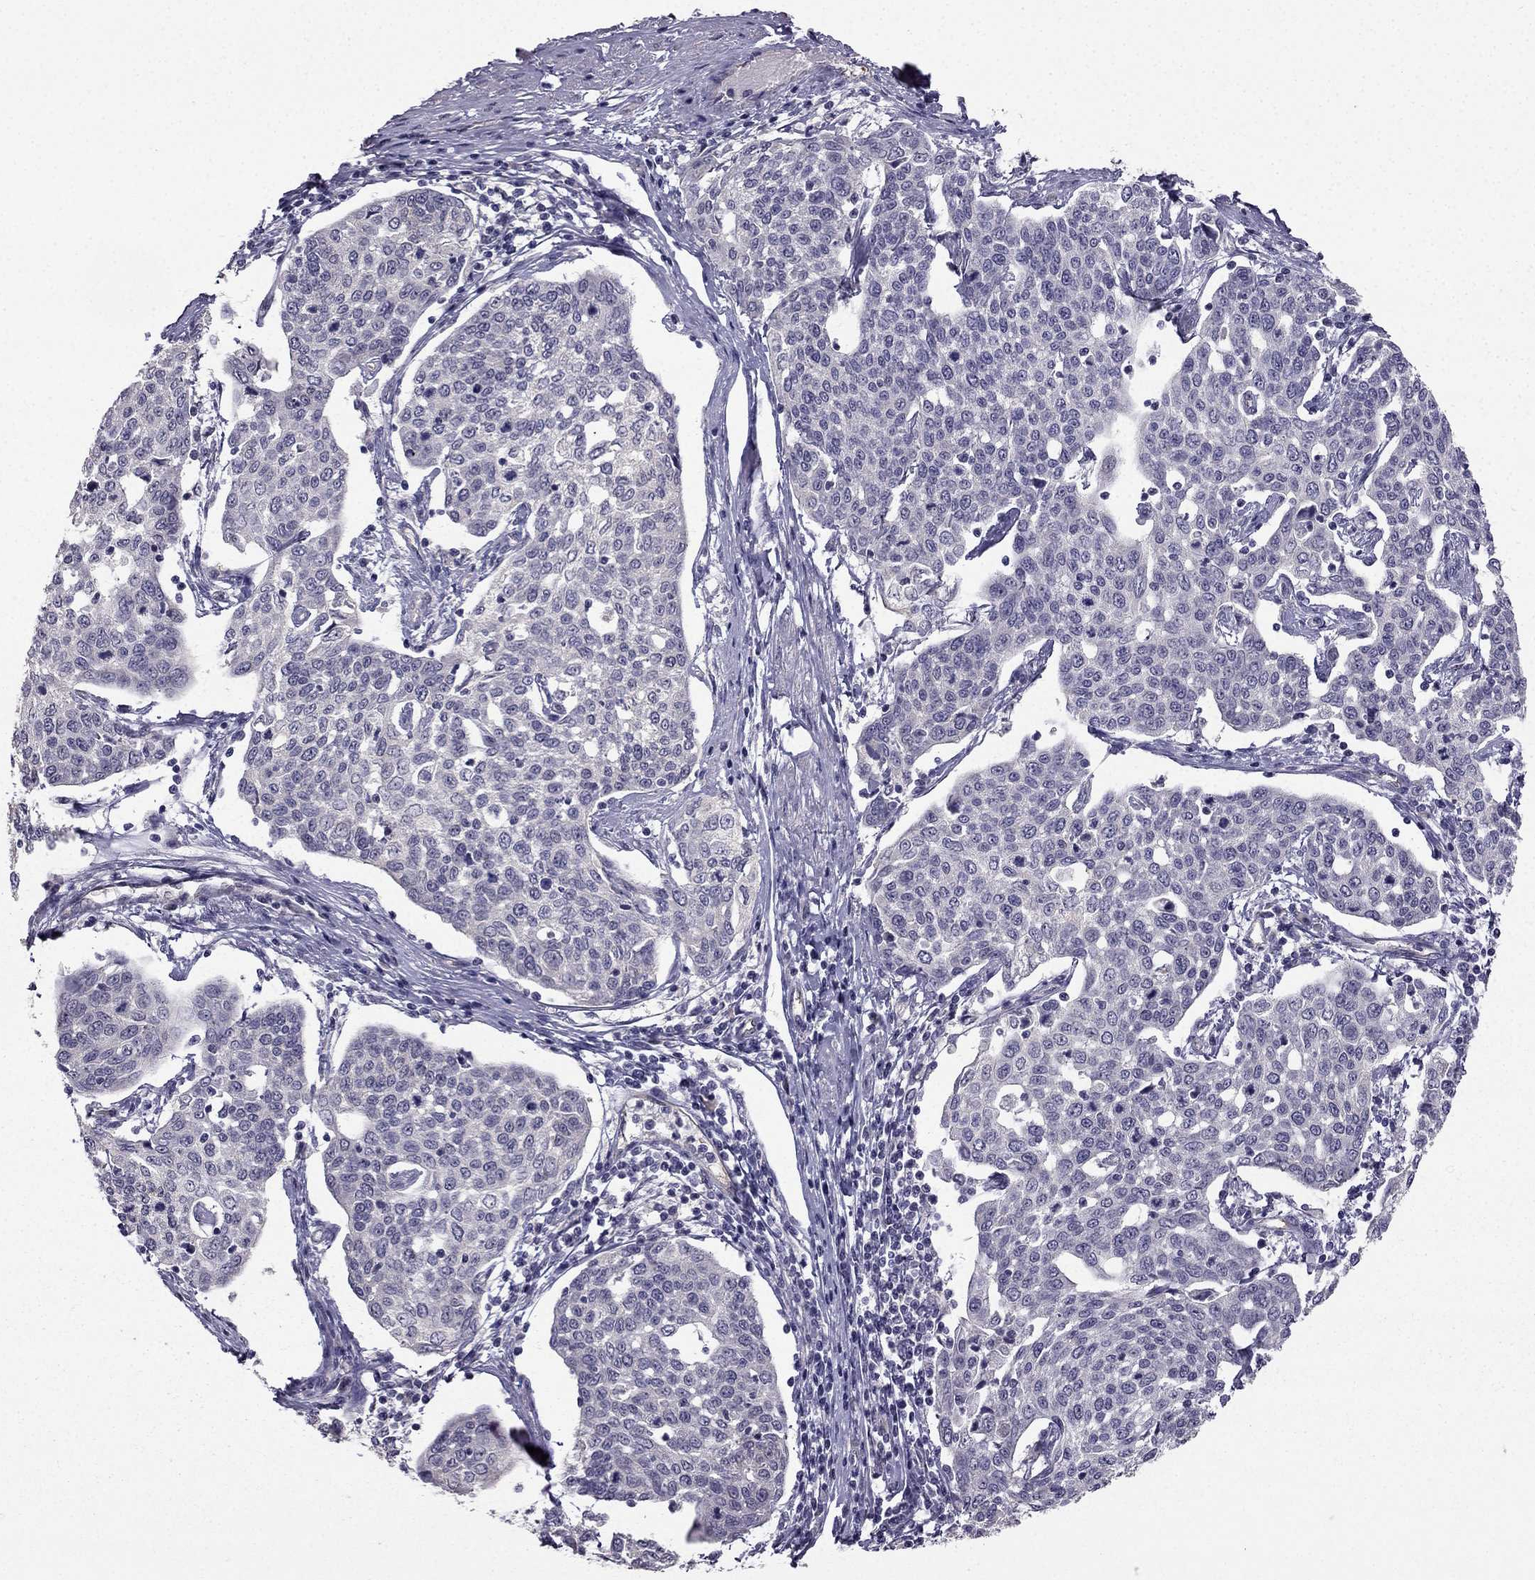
{"staining": {"intensity": "negative", "quantity": "none", "location": "none"}, "tissue": "cervical cancer", "cell_type": "Tumor cells", "image_type": "cancer", "snomed": [{"axis": "morphology", "description": "Squamous cell carcinoma, NOS"}, {"axis": "topography", "description": "Cervix"}], "caption": "Tumor cells show no significant protein expression in cervical cancer. (Immunohistochemistry (ihc), brightfield microscopy, high magnification).", "gene": "NQO1", "patient": {"sex": "female", "age": 34}}